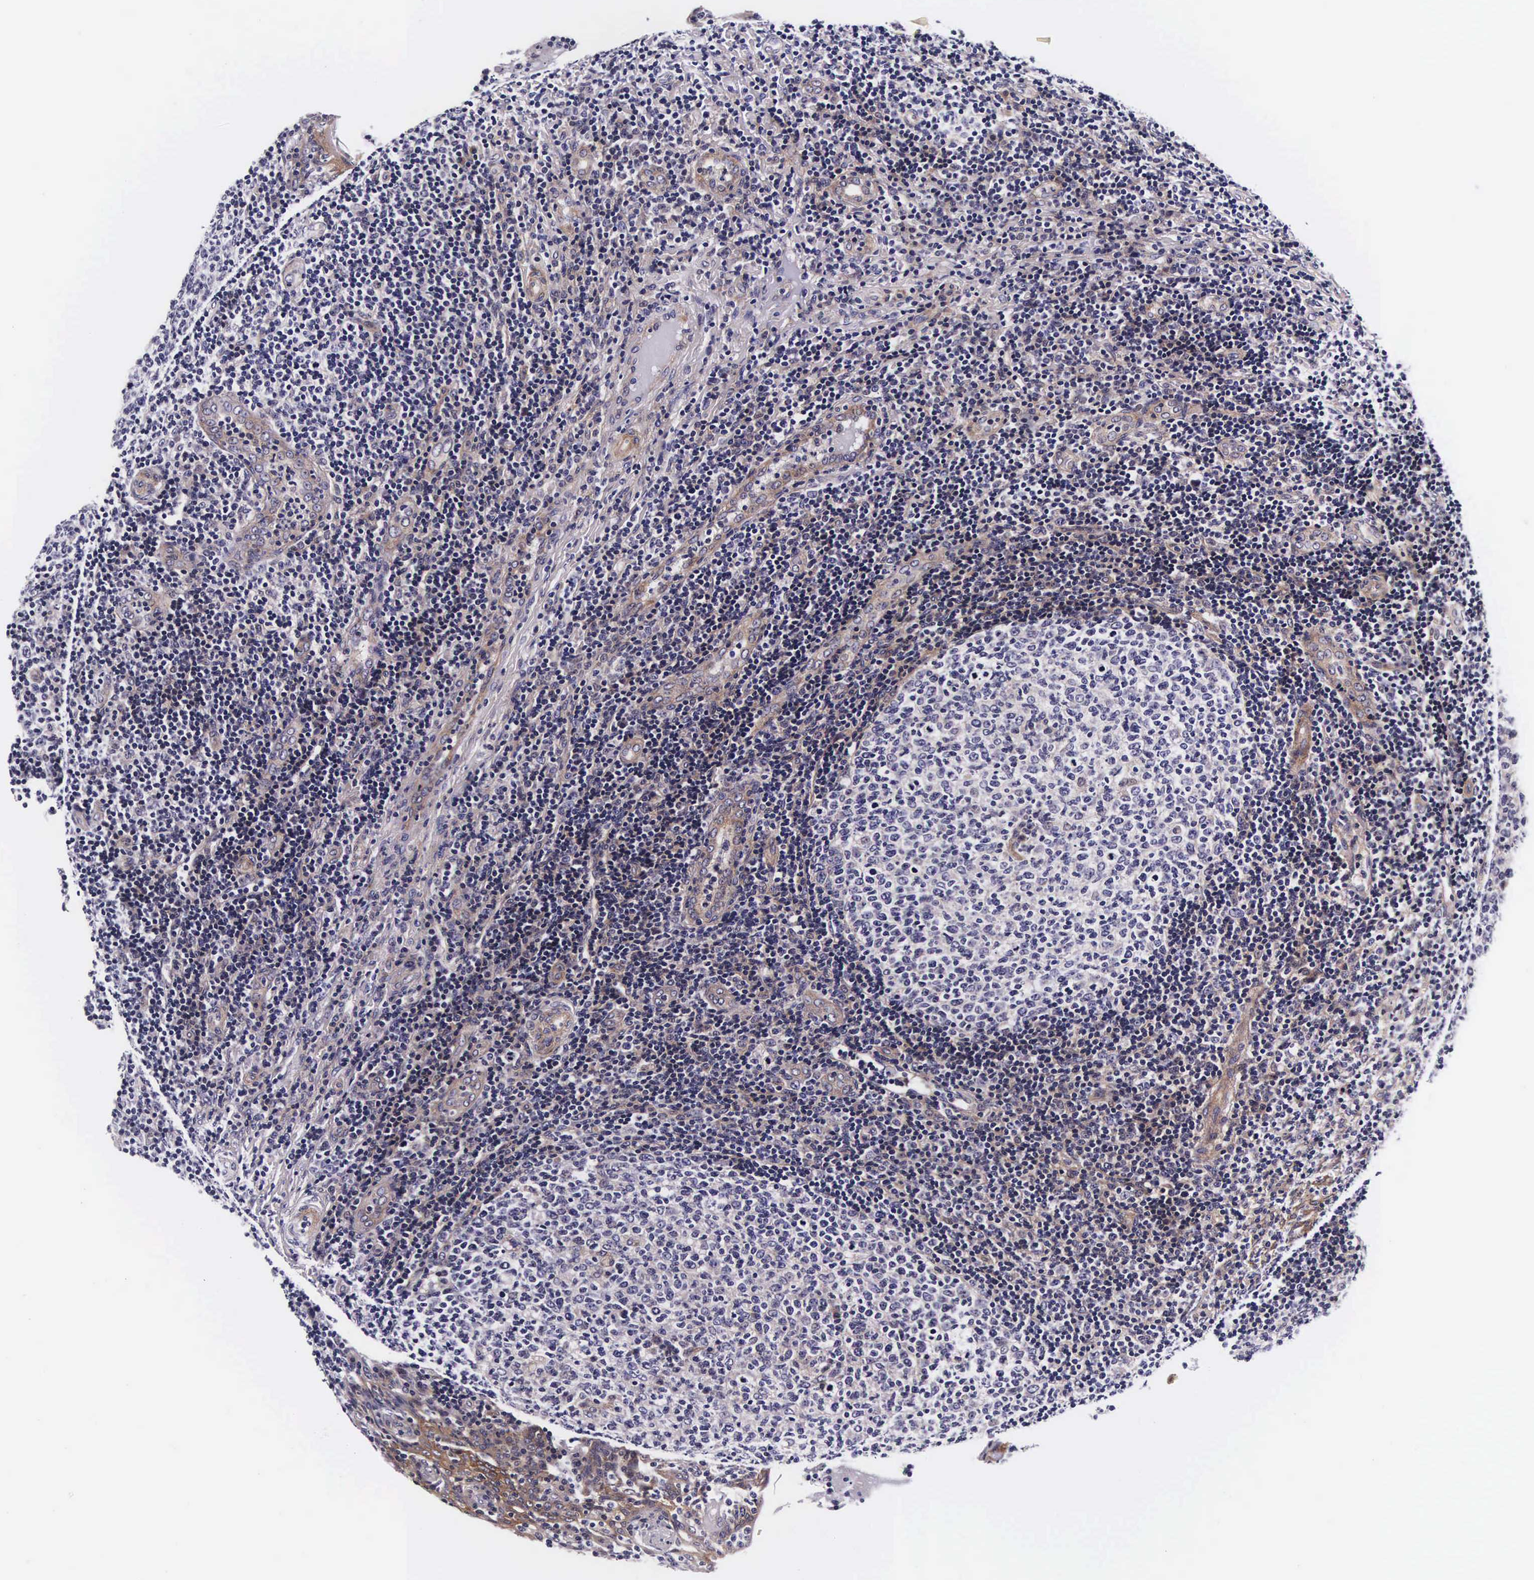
{"staining": {"intensity": "negative", "quantity": "none", "location": "none"}, "tissue": "tonsil", "cell_type": "Germinal center cells", "image_type": "normal", "snomed": [{"axis": "morphology", "description": "Normal tissue, NOS"}, {"axis": "topography", "description": "Tonsil"}], "caption": "IHC histopathology image of unremarkable tonsil: tonsil stained with DAB demonstrates no significant protein staining in germinal center cells. (IHC, brightfield microscopy, high magnification).", "gene": "UPRT", "patient": {"sex": "female", "age": 3}}